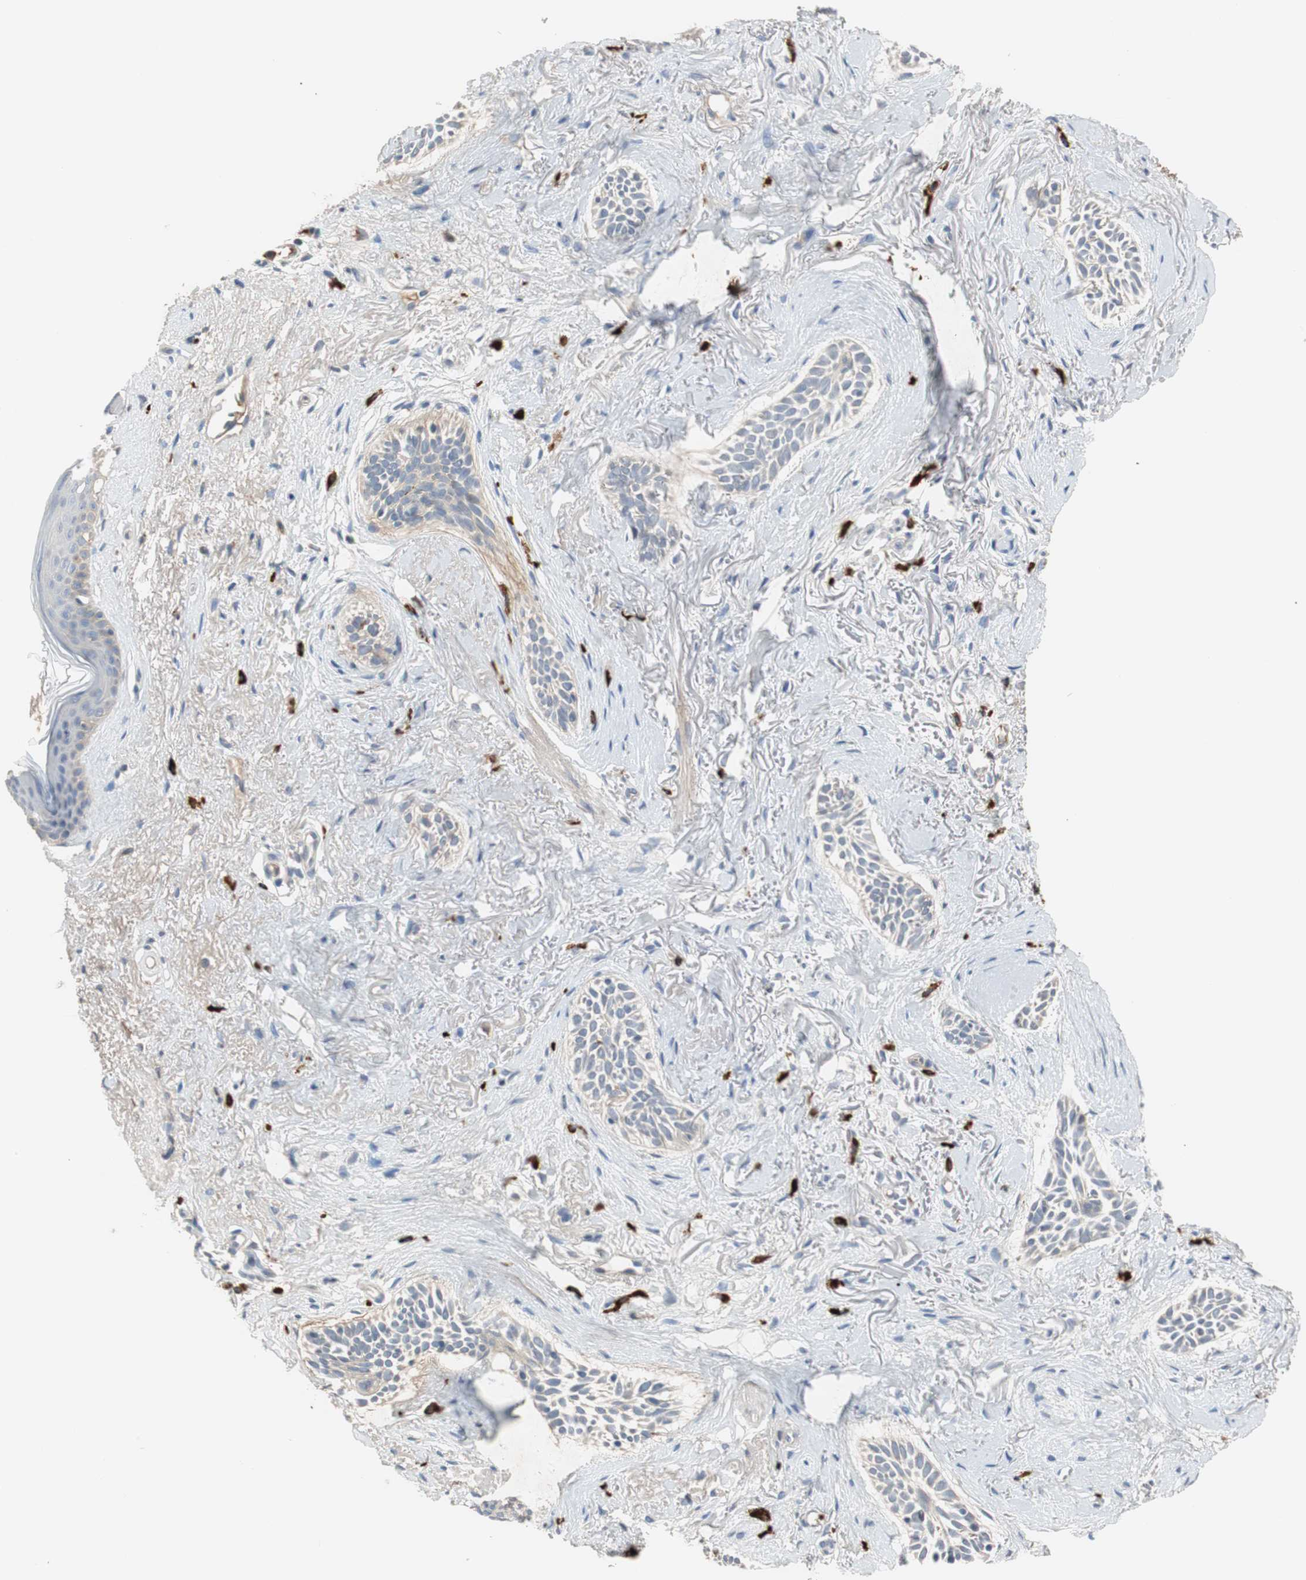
{"staining": {"intensity": "negative", "quantity": "none", "location": "none"}, "tissue": "skin cancer", "cell_type": "Tumor cells", "image_type": "cancer", "snomed": [{"axis": "morphology", "description": "Normal tissue, NOS"}, {"axis": "morphology", "description": "Basal cell carcinoma"}, {"axis": "topography", "description": "Skin"}], "caption": "Tumor cells are negative for brown protein staining in skin basal cell carcinoma. (DAB immunohistochemistry (IHC), high magnification).", "gene": "COL12A1", "patient": {"sex": "female", "age": 84}}